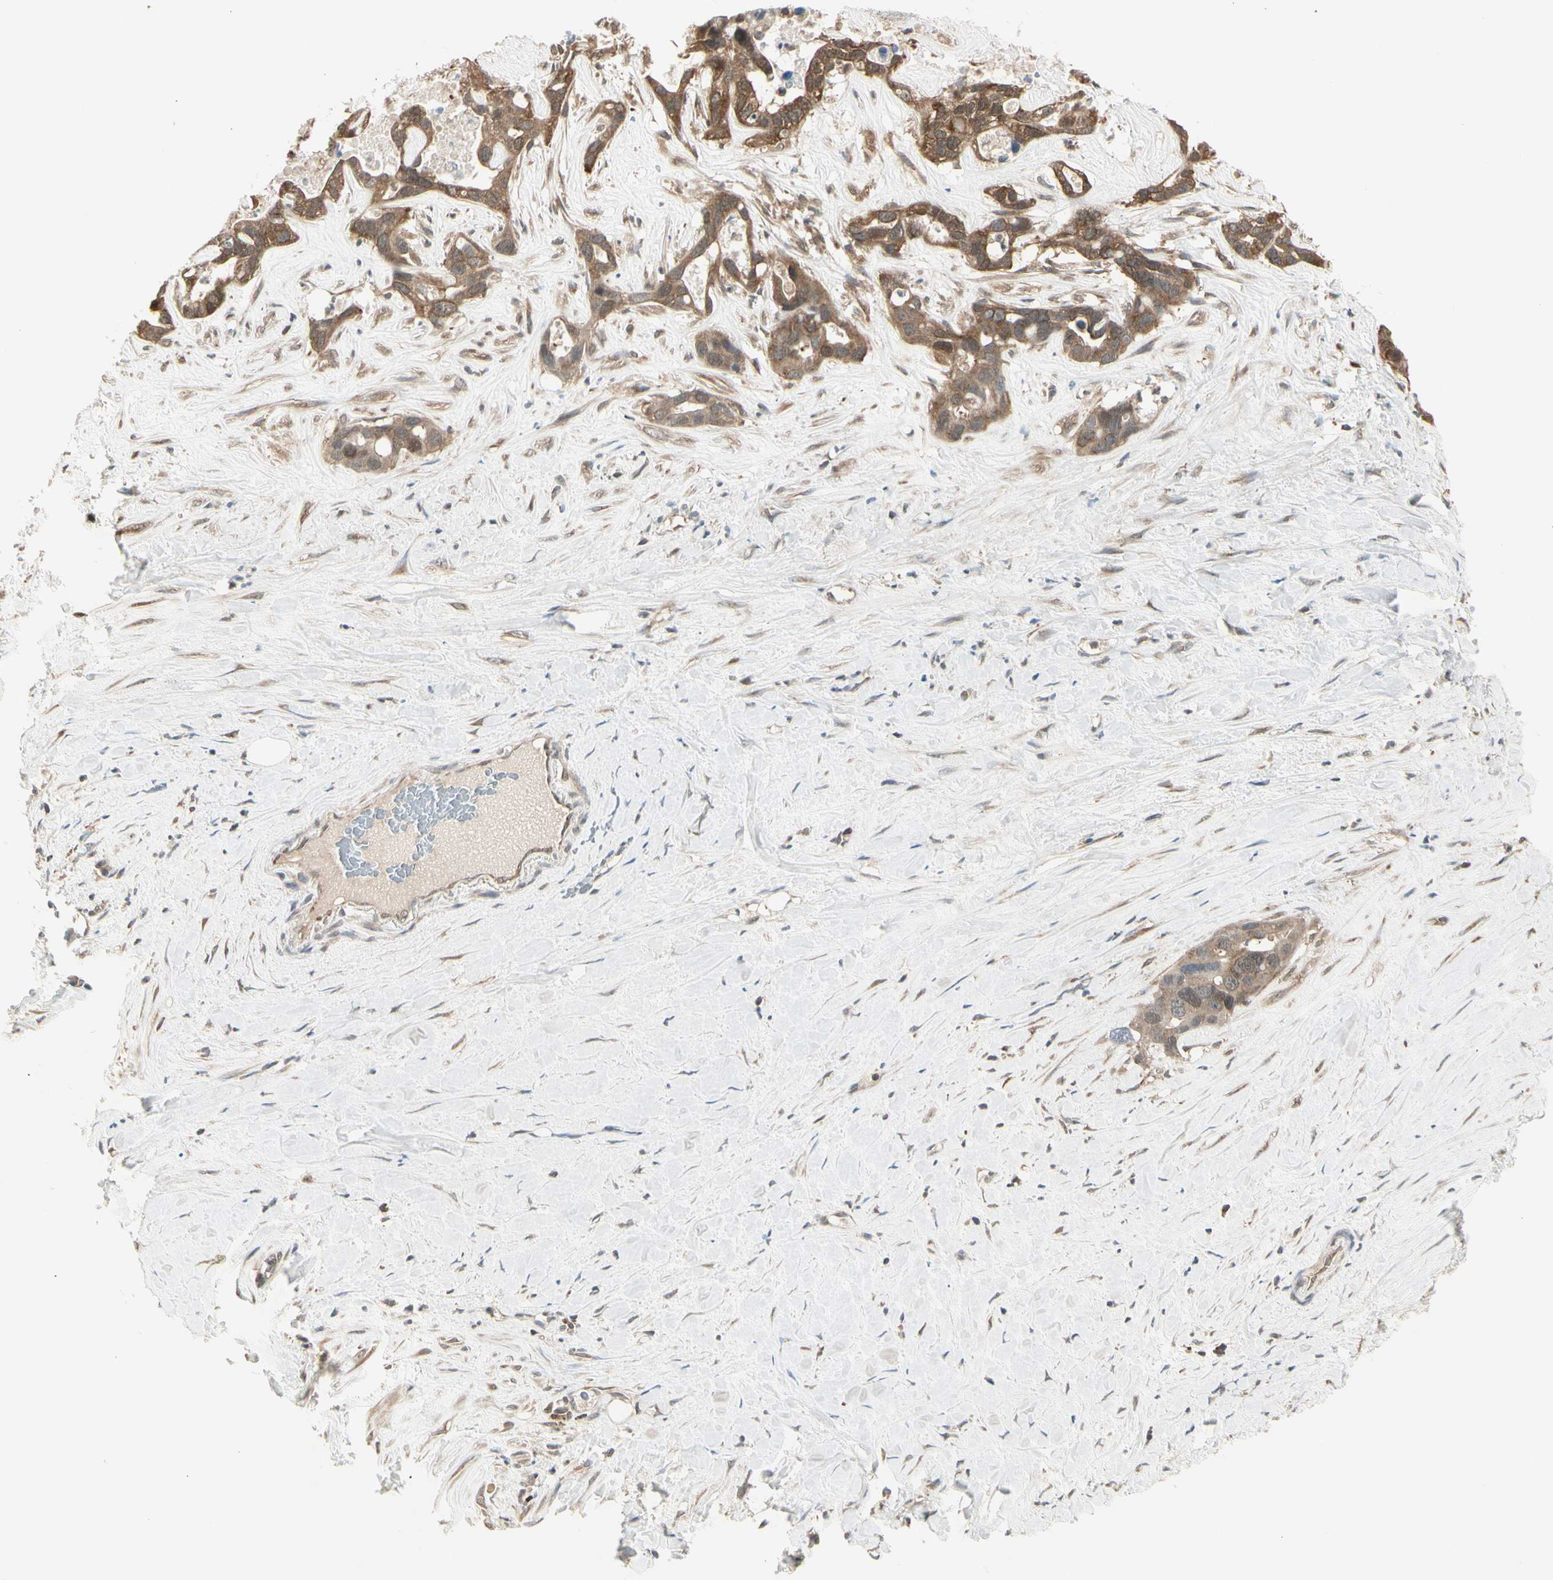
{"staining": {"intensity": "moderate", "quantity": ">75%", "location": "cytoplasmic/membranous"}, "tissue": "liver cancer", "cell_type": "Tumor cells", "image_type": "cancer", "snomed": [{"axis": "morphology", "description": "Cholangiocarcinoma"}, {"axis": "topography", "description": "Liver"}], "caption": "Protein staining of liver cancer tissue exhibits moderate cytoplasmic/membranous positivity in approximately >75% of tumor cells. (Stains: DAB (3,3'-diaminobenzidine) in brown, nuclei in blue, Microscopy: brightfield microscopy at high magnification).", "gene": "OXSR1", "patient": {"sex": "female", "age": 65}}